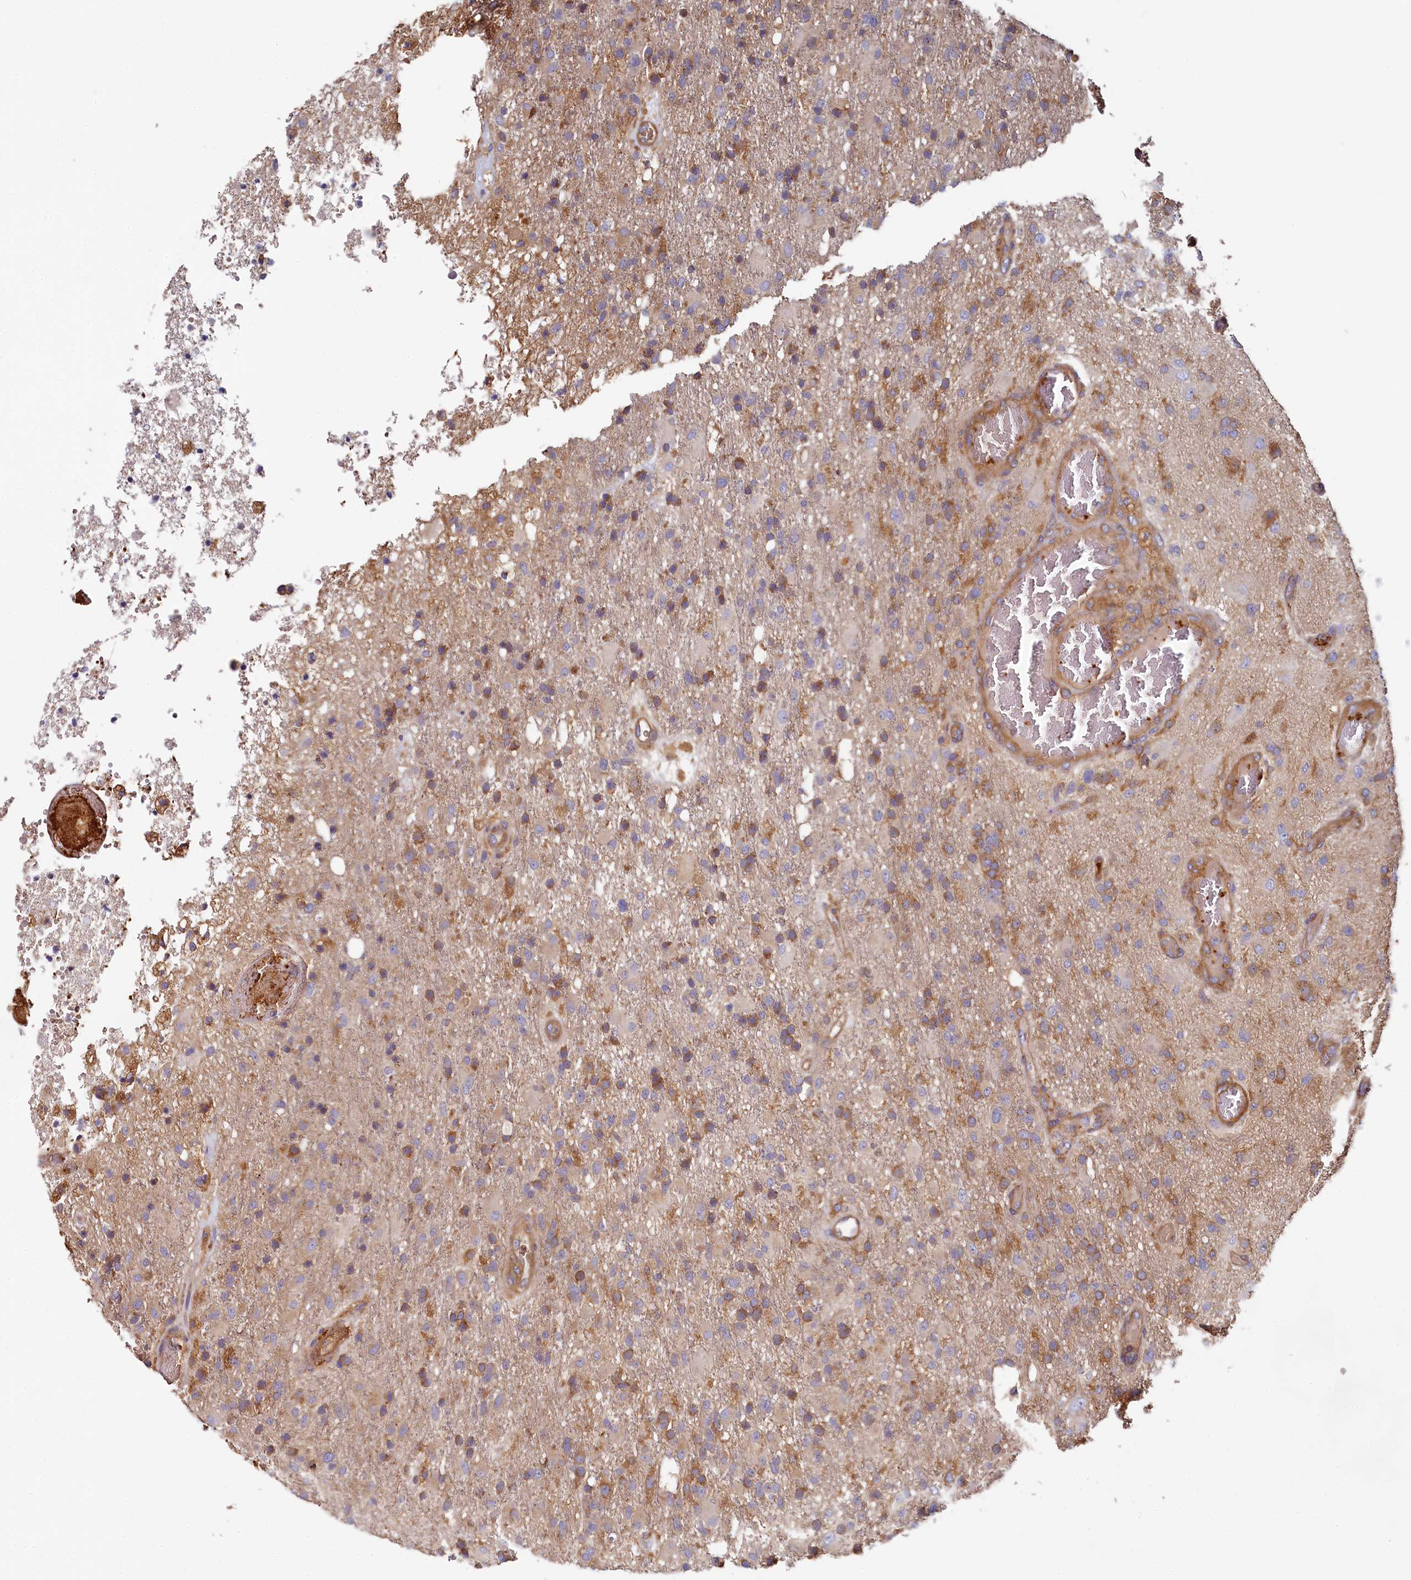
{"staining": {"intensity": "moderate", "quantity": "25%-75%", "location": "cytoplasmic/membranous"}, "tissue": "glioma", "cell_type": "Tumor cells", "image_type": "cancer", "snomed": [{"axis": "morphology", "description": "Glioma, malignant, High grade"}, {"axis": "topography", "description": "Brain"}], "caption": "Glioma stained with DAB (3,3'-diaminobenzidine) immunohistochemistry (IHC) demonstrates medium levels of moderate cytoplasmic/membranous staining in about 25%-75% of tumor cells. The staining was performed using DAB to visualize the protein expression in brown, while the nuclei were stained in blue with hematoxylin (Magnification: 20x).", "gene": "PPIP5K1", "patient": {"sex": "female", "age": 74}}